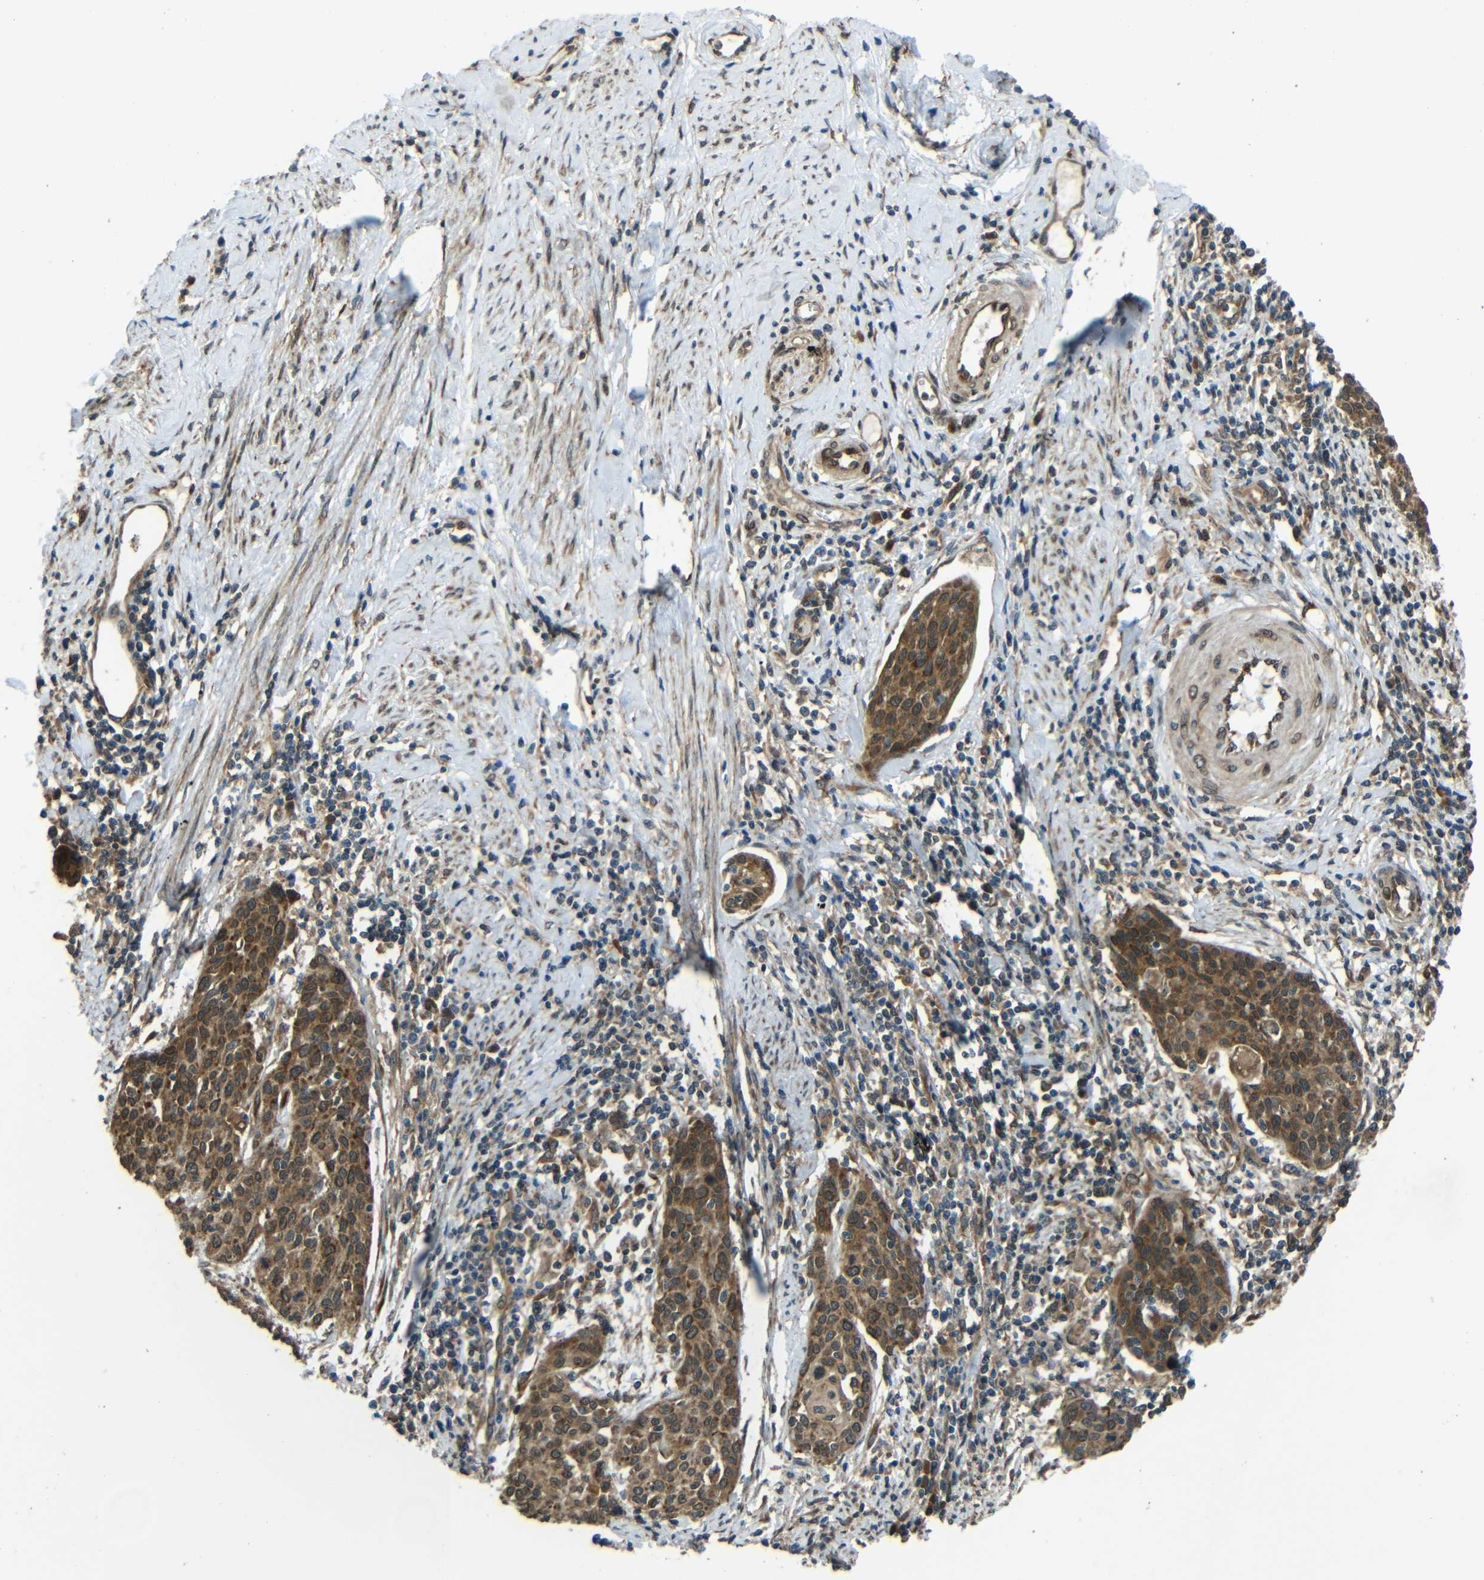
{"staining": {"intensity": "moderate", "quantity": ">75%", "location": "cytoplasmic/membranous"}, "tissue": "cervical cancer", "cell_type": "Tumor cells", "image_type": "cancer", "snomed": [{"axis": "morphology", "description": "Squamous cell carcinoma, NOS"}, {"axis": "topography", "description": "Cervix"}], "caption": "Tumor cells reveal medium levels of moderate cytoplasmic/membranous staining in approximately >75% of cells in squamous cell carcinoma (cervical).", "gene": "VAPB", "patient": {"sex": "female", "age": 38}}